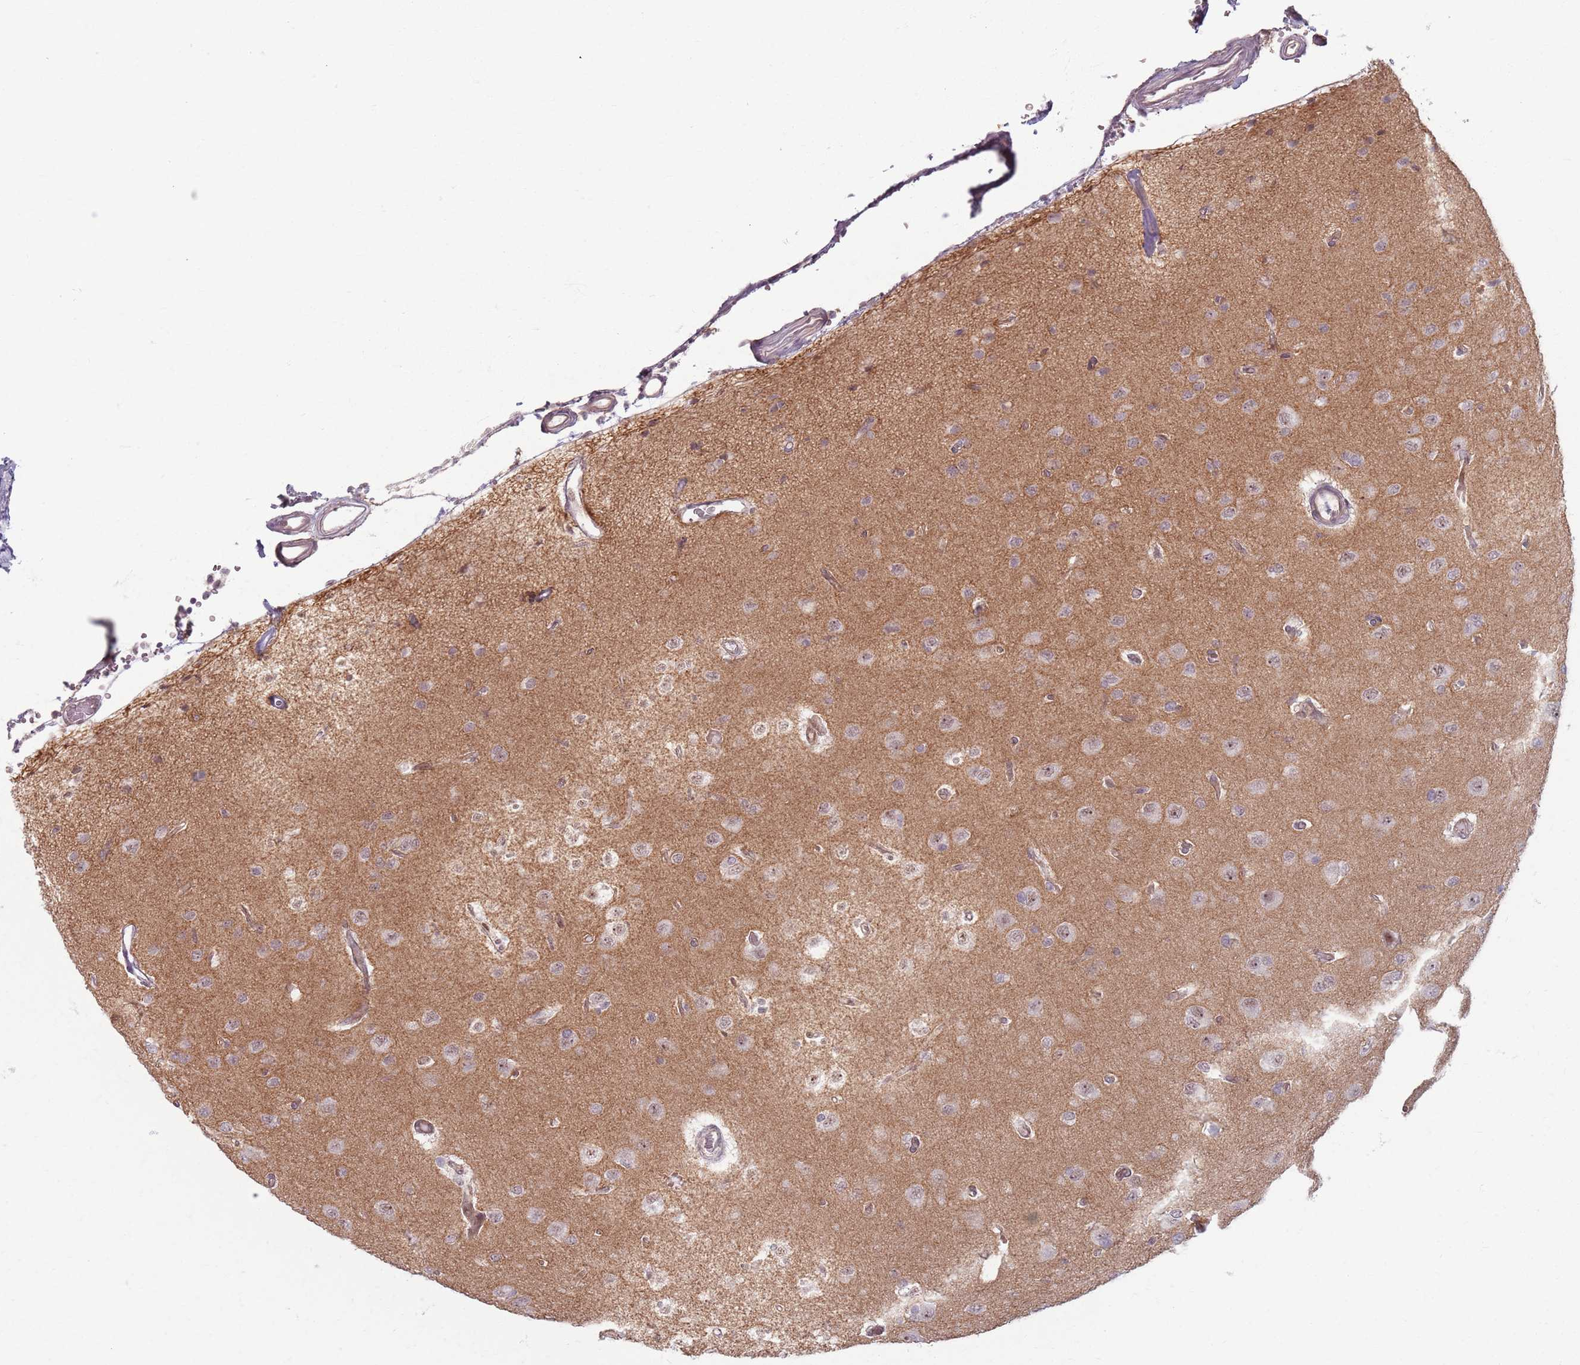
{"staining": {"intensity": "weak", "quantity": "25%-75%", "location": "nuclear"}, "tissue": "glioma", "cell_type": "Tumor cells", "image_type": "cancer", "snomed": [{"axis": "morphology", "description": "Glioma, malignant, High grade"}, {"axis": "topography", "description": "Brain"}], "caption": "Protein analysis of glioma tissue demonstrates weak nuclear expression in about 25%-75% of tumor cells. Nuclei are stained in blue.", "gene": "KCNA5", "patient": {"sex": "male", "age": 77}}